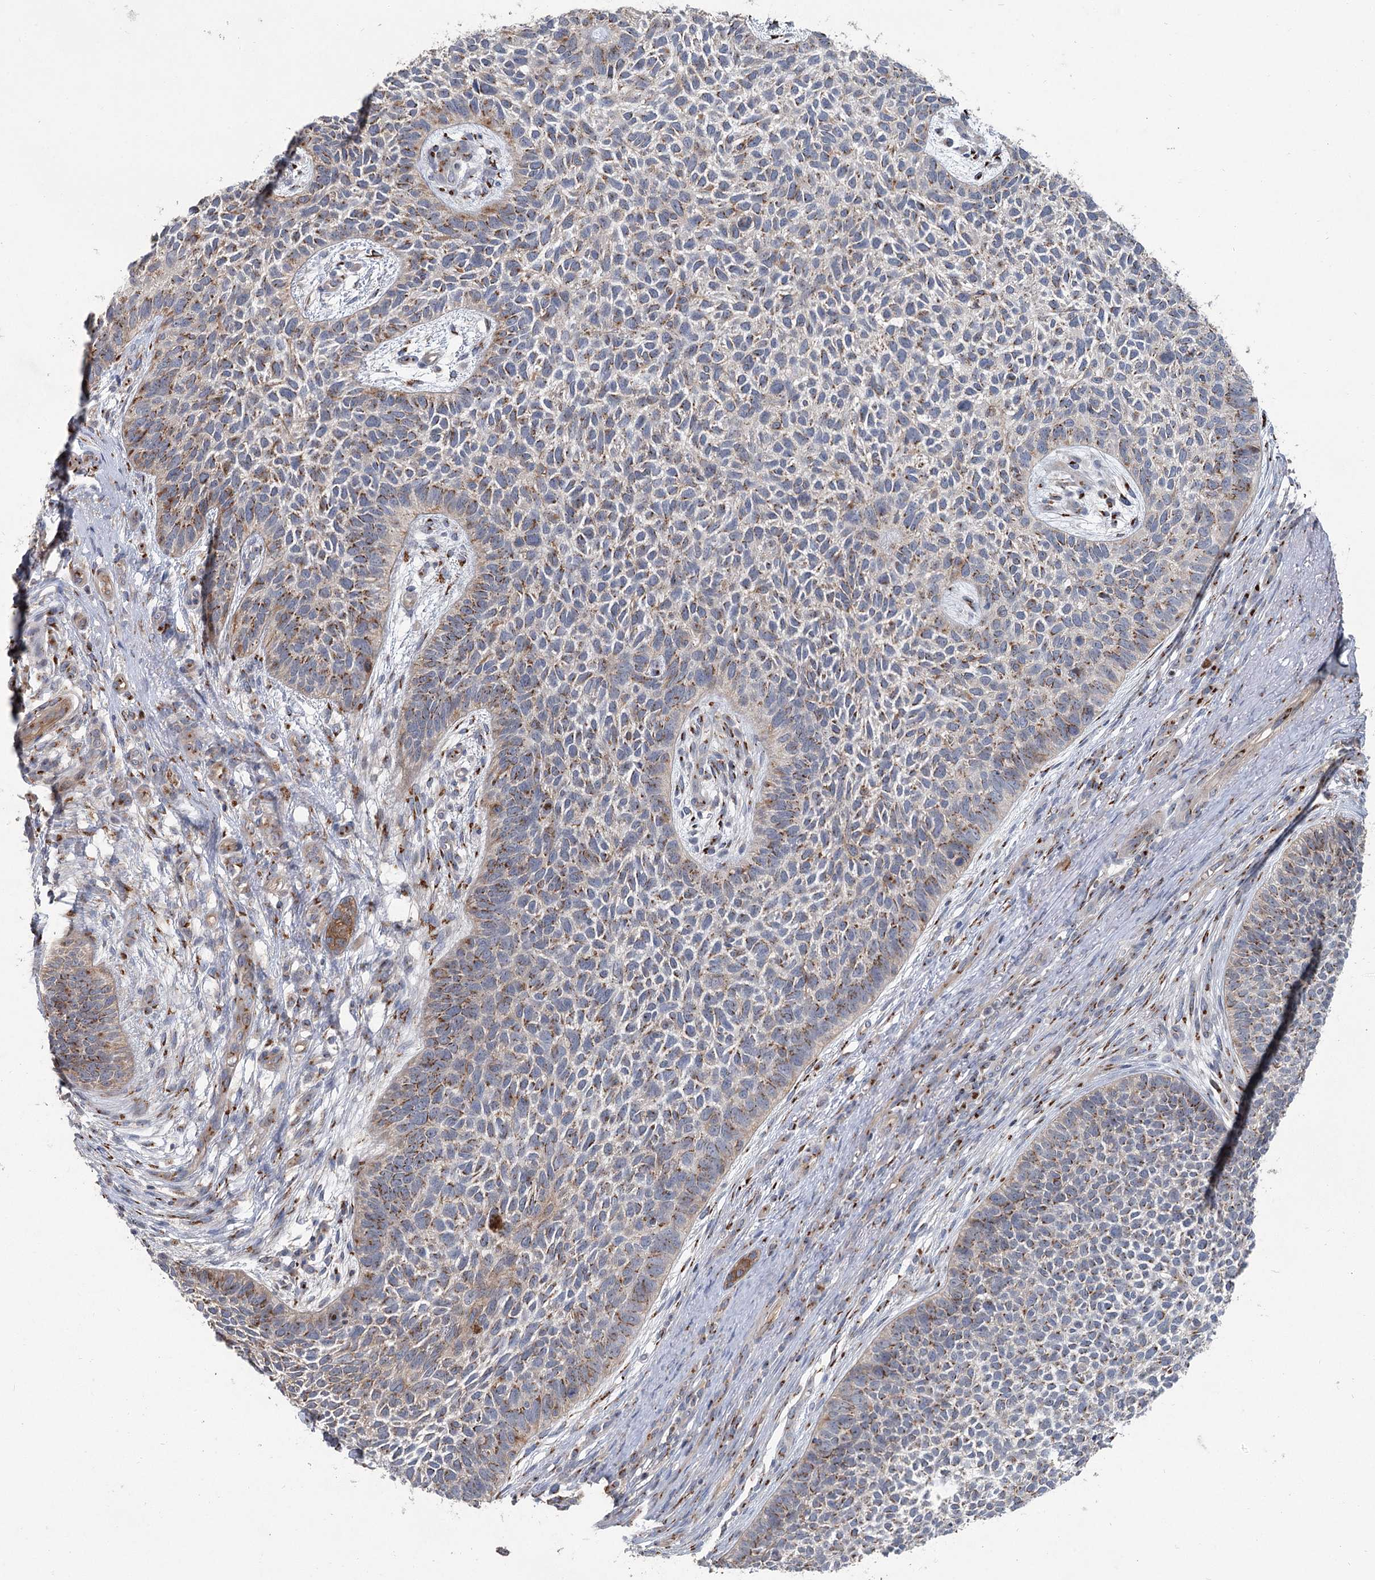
{"staining": {"intensity": "moderate", "quantity": "25%-75%", "location": "cytoplasmic/membranous"}, "tissue": "skin cancer", "cell_type": "Tumor cells", "image_type": "cancer", "snomed": [{"axis": "morphology", "description": "Basal cell carcinoma"}, {"axis": "topography", "description": "Skin"}], "caption": "Immunohistochemical staining of skin cancer (basal cell carcinoma) reveals medium levels of moderate cytoplasmic/membranous positivity in approximately 25%-75% of tumor cells. Using DAB (brown) and hematoxylin (blue) stains, captured at high magnification using brightfield microscopy.", "gene": "ITIH5", "patient": {"sex": "female", "age": 84}}